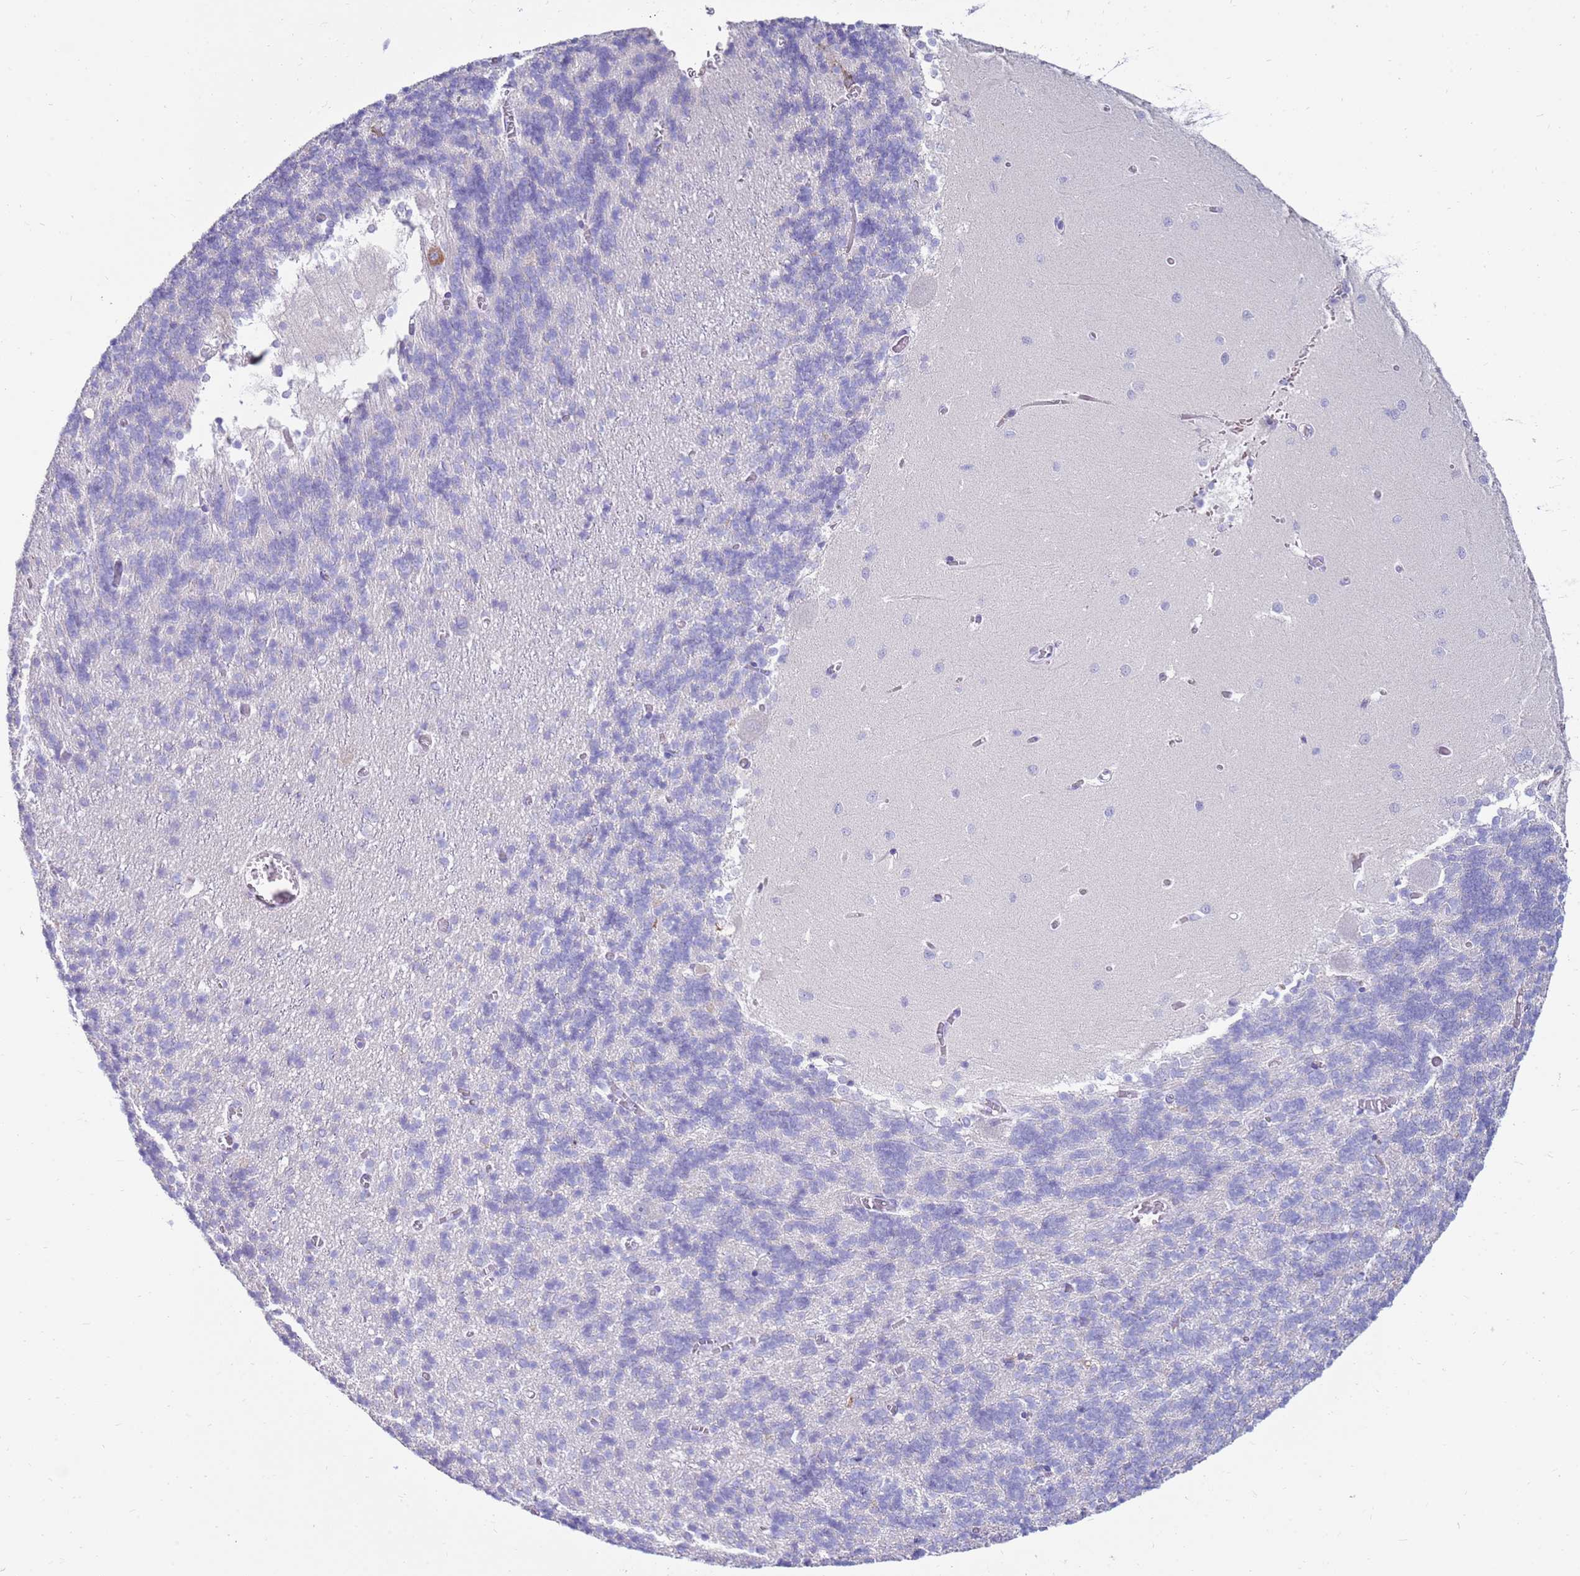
{"staining": {"intensity": "negative", "quantity": "none", "location": "none"}, "tissue": "cerebellum", "cell_type": "Cells in granular layer", "image_type": "normal", "snomed": [{"axis": "morphology", "description": "Normal tissue, NOS"}, {"axis": "topography", "description": "Cerebellum"}], "caption": "Immunohistochemical staining of unremarkable cerebellum shows no significant staining in cells in granular layer.", "gene": "EVPLL", "patient": {"sex": "male", "age": 37}}